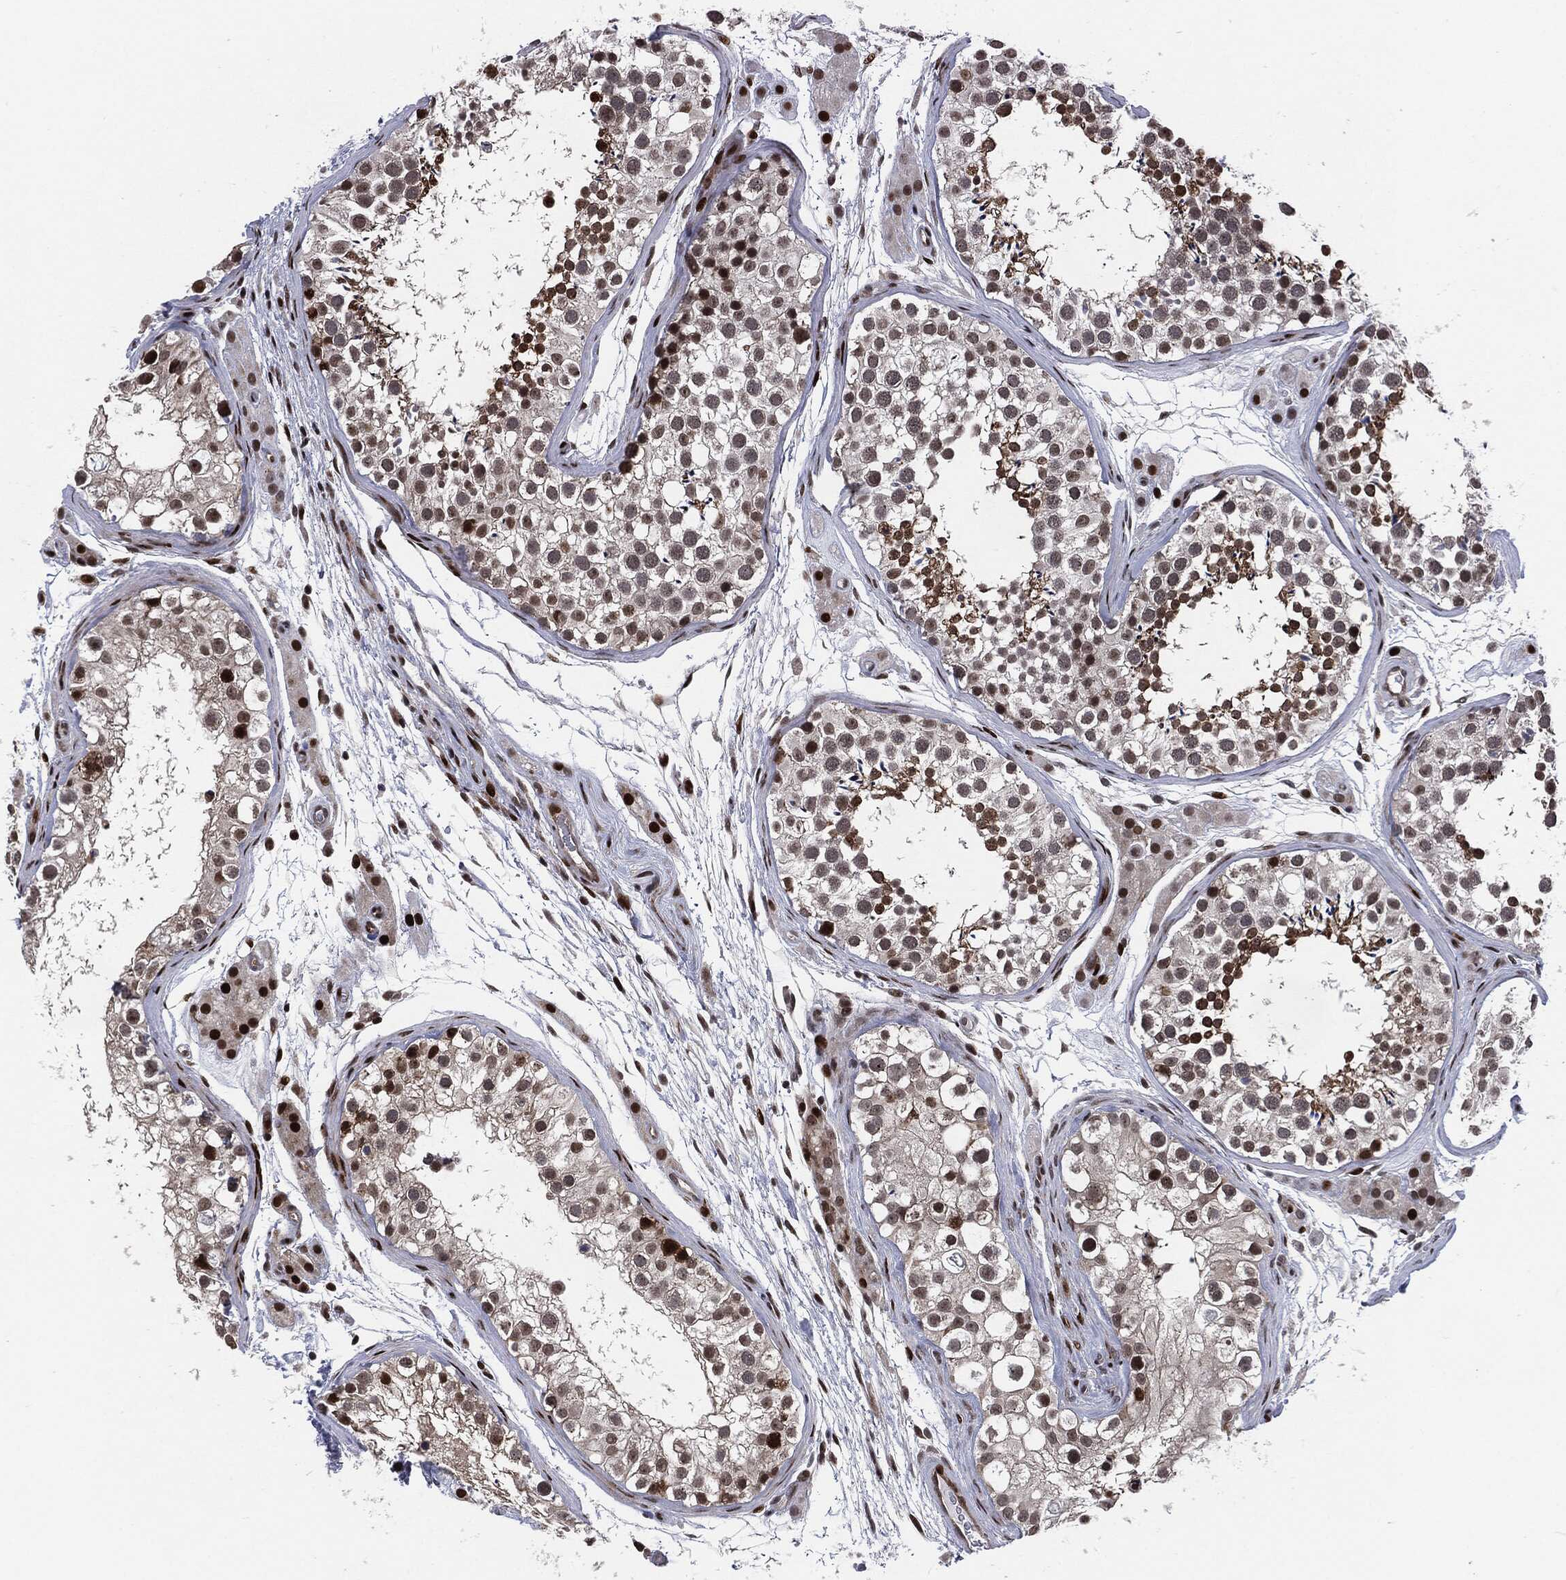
{"staining": {"intensity": "strong", "quantity": "25%-75%", "location": "nuclear"}, "tissue": "testis", "cell_type": "Cells in seminiferous ducts", "image_type": "normal", "snomed": [{"axis": "morphology", "description": "Normal tissue, NOS"}, {"axis": "topography", "description": "Testis"}], "caption": "Brown immunohistochemical staining in benign testis shows strong nuclear positivity in about 25%-75% of cells in seminiferous ducts. Using DAB (3,3'-diaminobenzidine) (brown) and hematoxylin (blue) stains, captured at high magnification using brightfield microscopy.", "gene": "AKT2", "patient": {"sex": "male", "age": 31}}